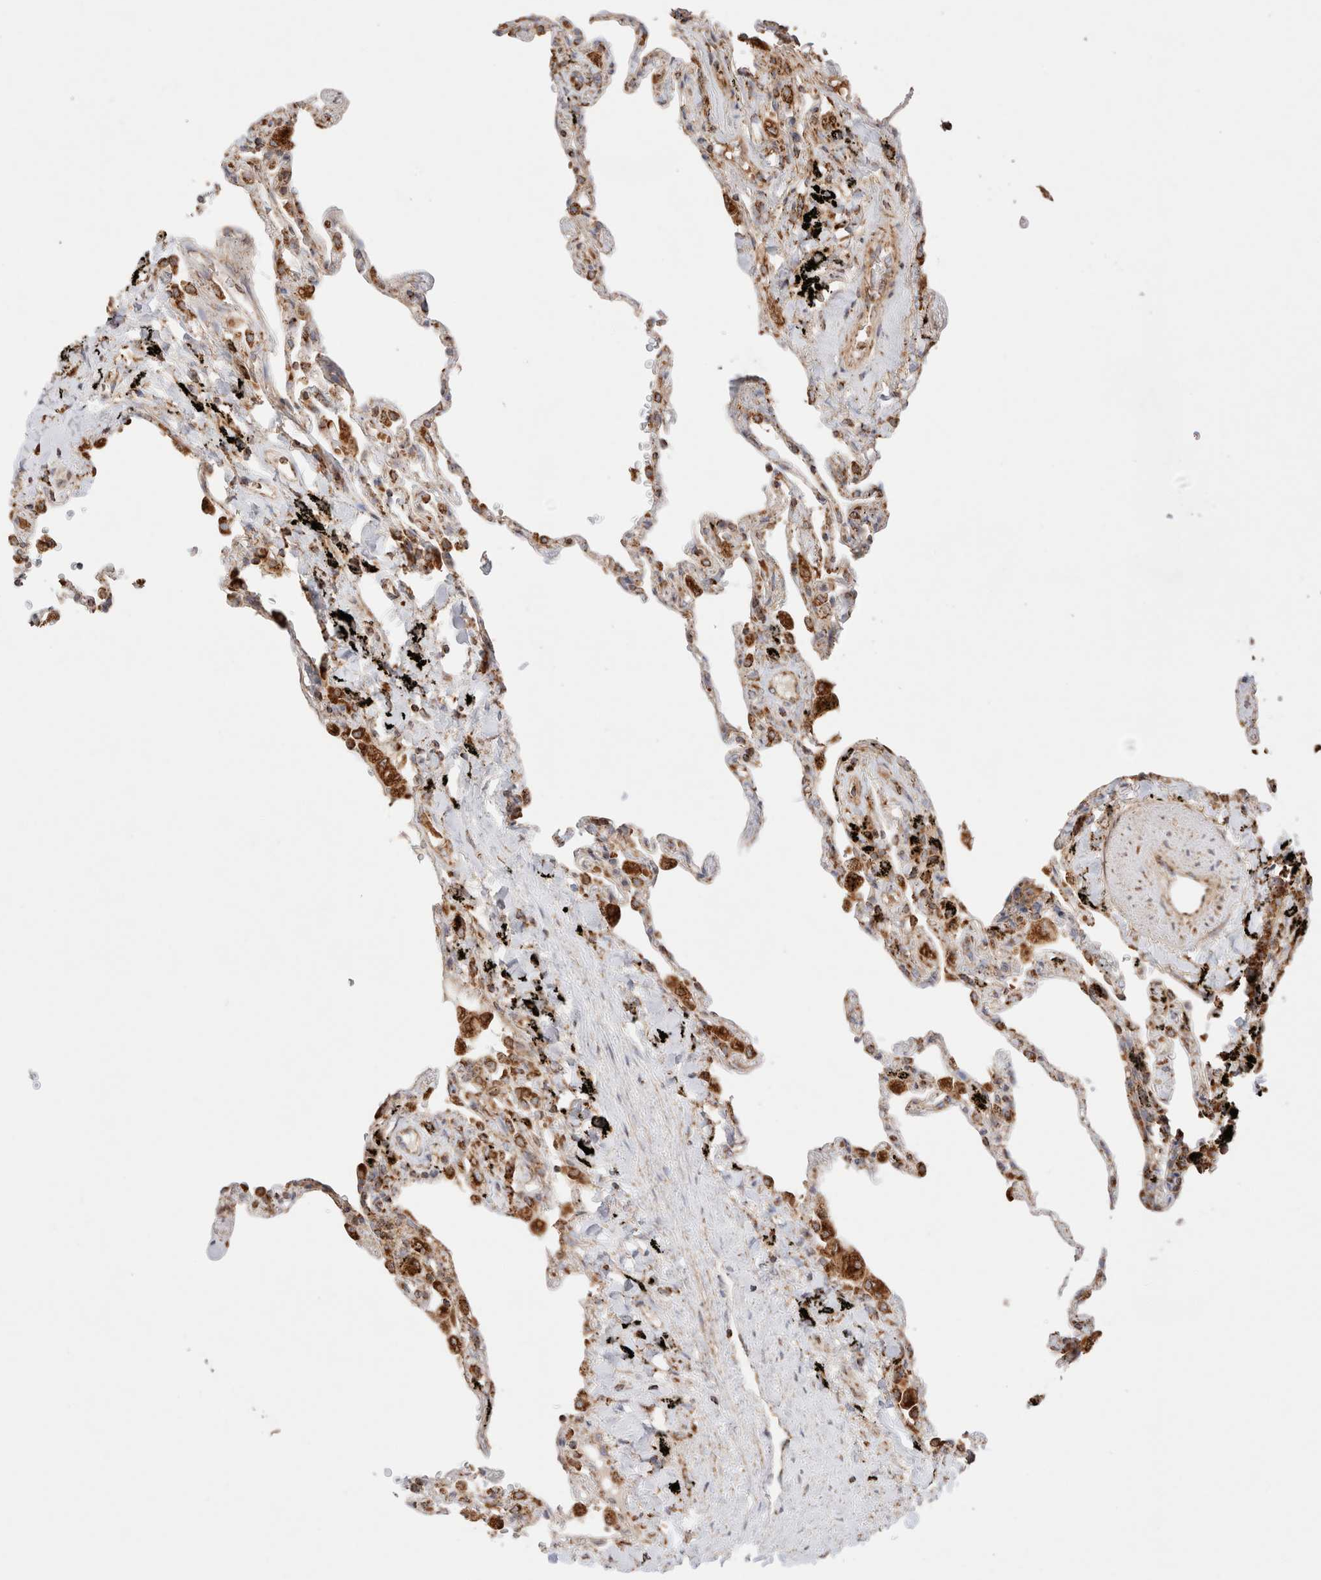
{"staining": {"intensity": "moderate", "quantity": "25%-75%", "location": "cytoplasmic/membranous"}, "tissue": "lung", "cell_type": "Alveolar cells", "image_type": "normal", "snomed": [{"axis": "morphology", "description": "Normal tissue, NOS"}, {"axis": "topography", "description": "Lung"}], "caption": "A medium amount of moderate cytoplasmic/membranous expression is identified in approximately 25%-75% of alveolar cells in unremarkable lung. (Brightfield microscopy of DAB IHC at high magnification).", "gene": "TMPPE", "patient": {"sex": "male", "age": 59}}